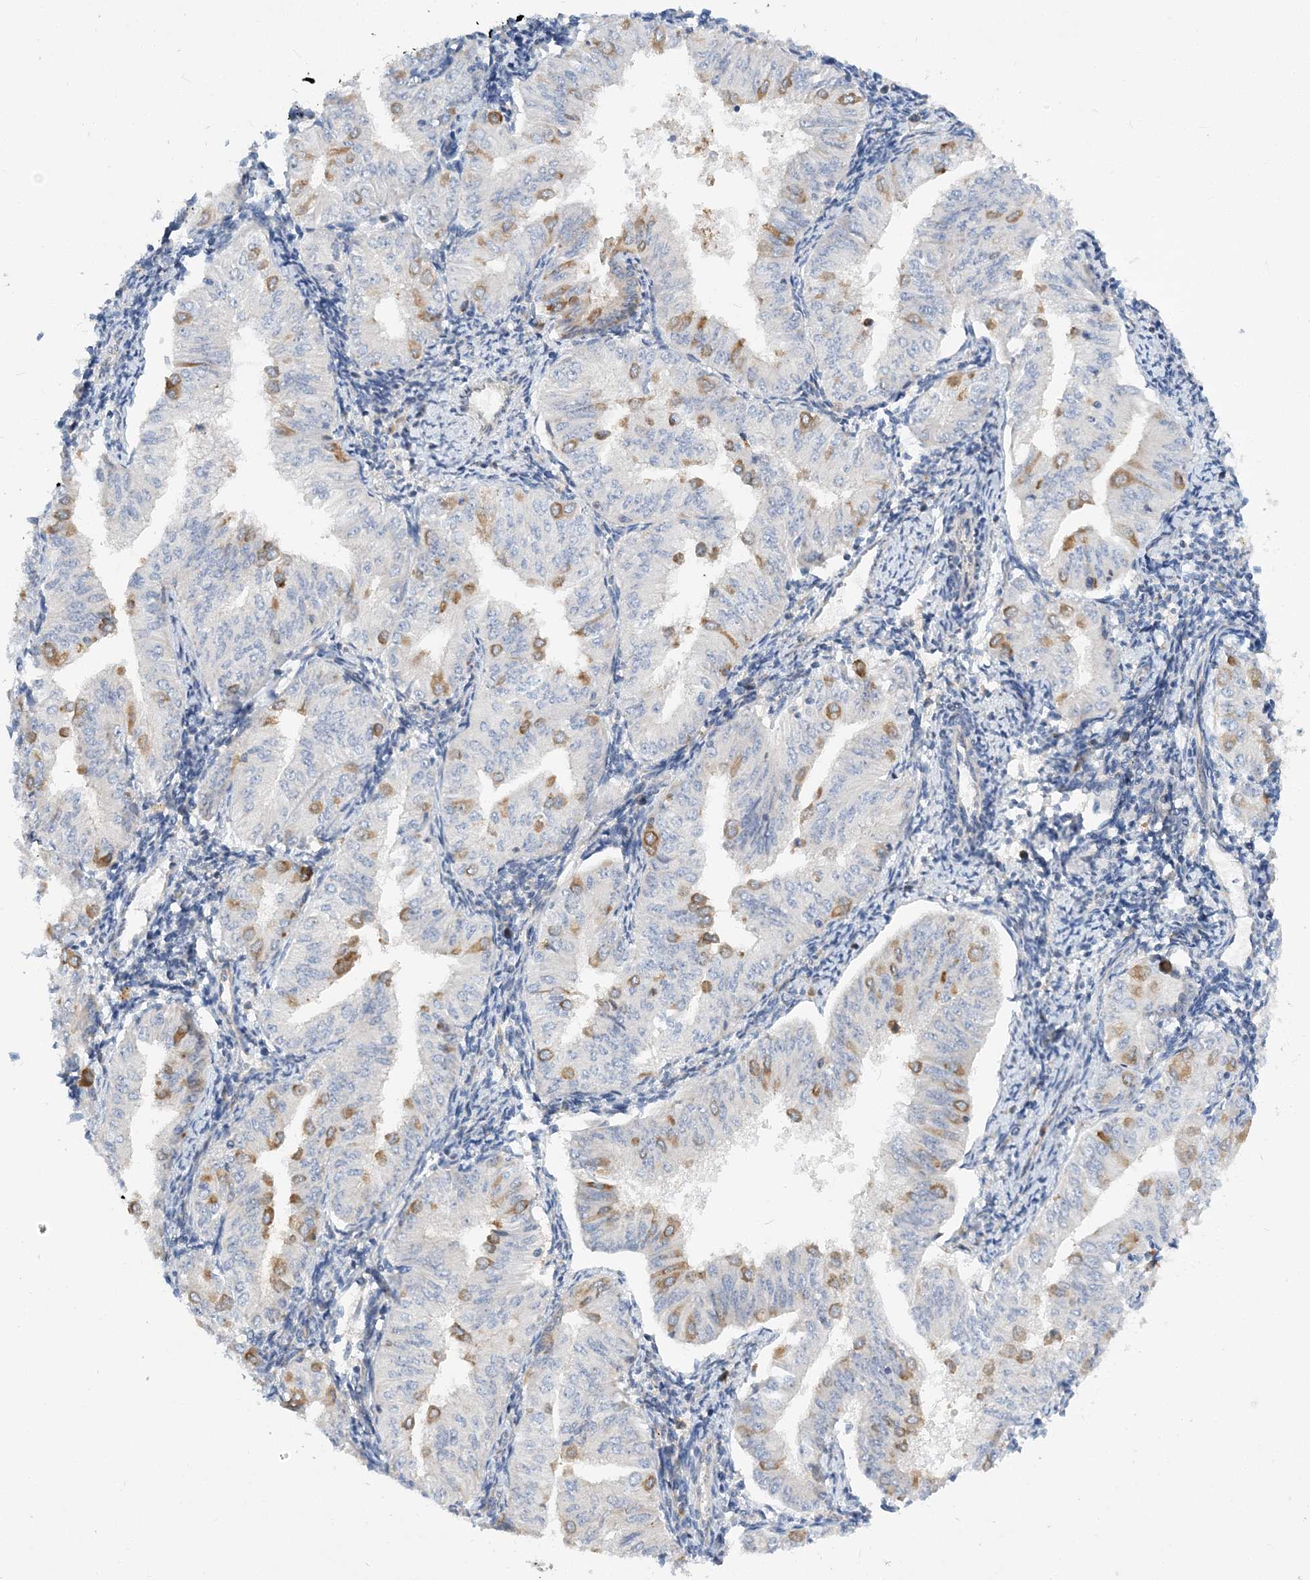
{"staining": {"intensity": "moderate", "quantity": "<25%", "location": "cytoplasmic/membranous"}, "tissue": "endometrial cancer", "cell_type": "Tumor cells", "image_type": "cancer", "snomed": [{"axis": "morphology", "description": "Normal tissue, NOS"}, {"axis": "morphology", "description": "Adenocarcinoma, NOS"}, {"axis": "topography", "description": "Endometrium"}], "caption": "Moderate cytoplasmic/membranous protein staining is seen in about <25% of tumor cells in adenocarcinoma (endometrial). (brown staining indicates protein expression, while blue staining denotes nuclei).", "gene": "LARP4B", "patient": {"sex": "female", "age": 53}}